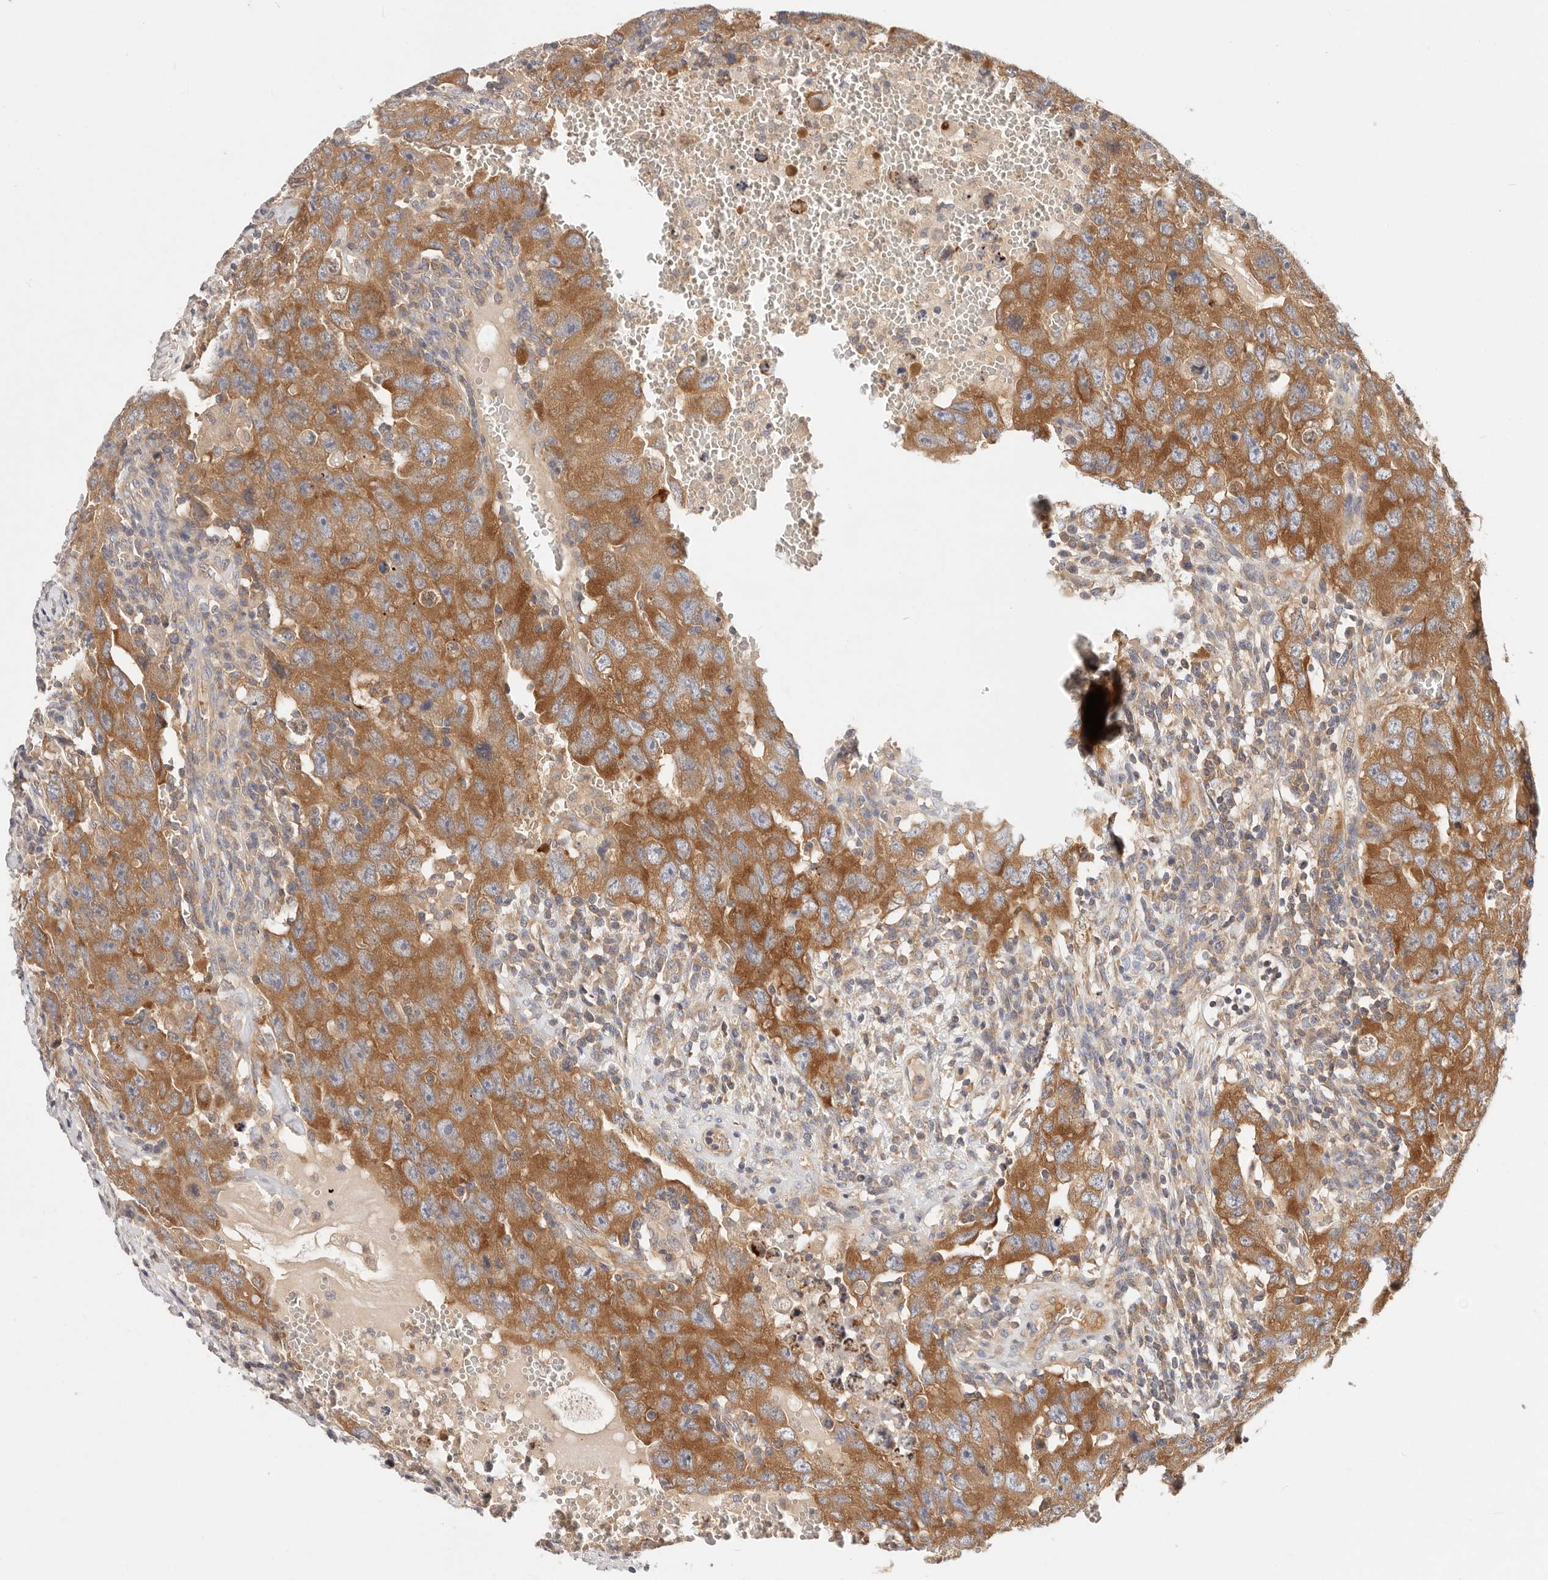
{"staining": {"intensity": "strong", "quantity": ">75%", "location": "cytoplasmic/membranous"}, "tissue": "testis cancer", "cell_type": "Tumor cells", "image_type": "cancer", "snomed": [{"axis": "morphology", "description": "Carcinoma, Embryonal, NOS"}, {"axis": "topography", "description": "Testis"}], "caption": "Testis embryonal carcinoma stained with DAB immunohistochemistry demonstrates high levels of strong cytoplasmic/membranous expression in approximately >75% of tumor cells.", "gene": "KCMF1", "patient": {"sex": "male", "age": 26}}